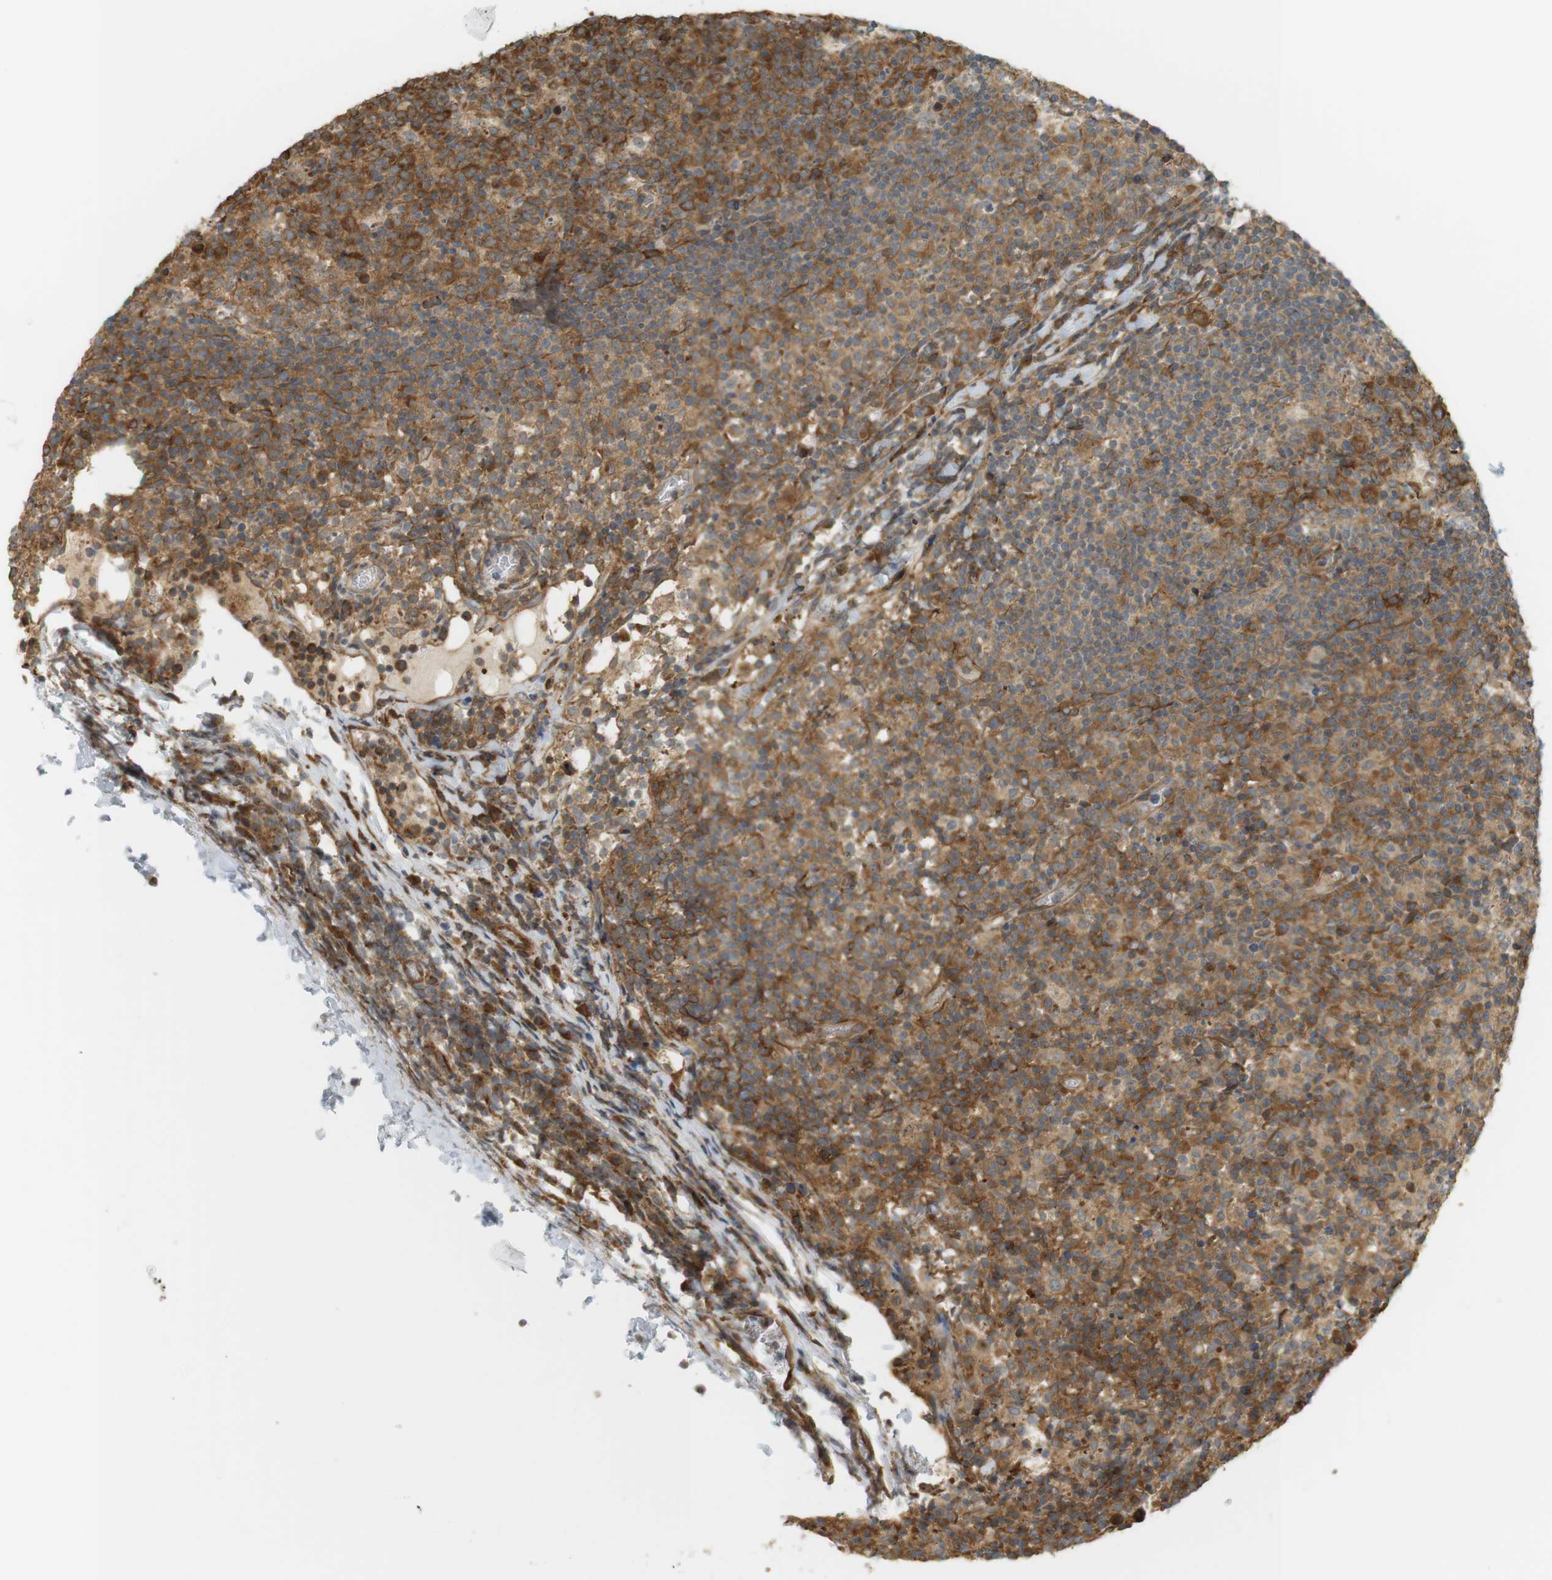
{"staining": {"intensity": "moderate", "quantity": ">75%", "location": "cytoplasmic/membranous"}, "tissue": "lymph node", "cell_type": "Germinal center cells", "image_type": "normal", "snomed": [{"axis": "morphology", "description": "Normal tissue, NOS"}, {"axis": "morphology", "description": "Inflammation, NOS"}, {"axis": "topography", "description": "Lymph node"}], "caption": "IHC micrograph of unremarkable lymph node: lymph node stained using immunohistochemistry reveals medium levels of moderate protein expression localized specifically in the cytoplasmic/membranous of germinal center cells, appearing as a cytoplasmic/membranous brown color.", "gene": "PA2G4", "patient": {"sex": "male", "age": 55}}